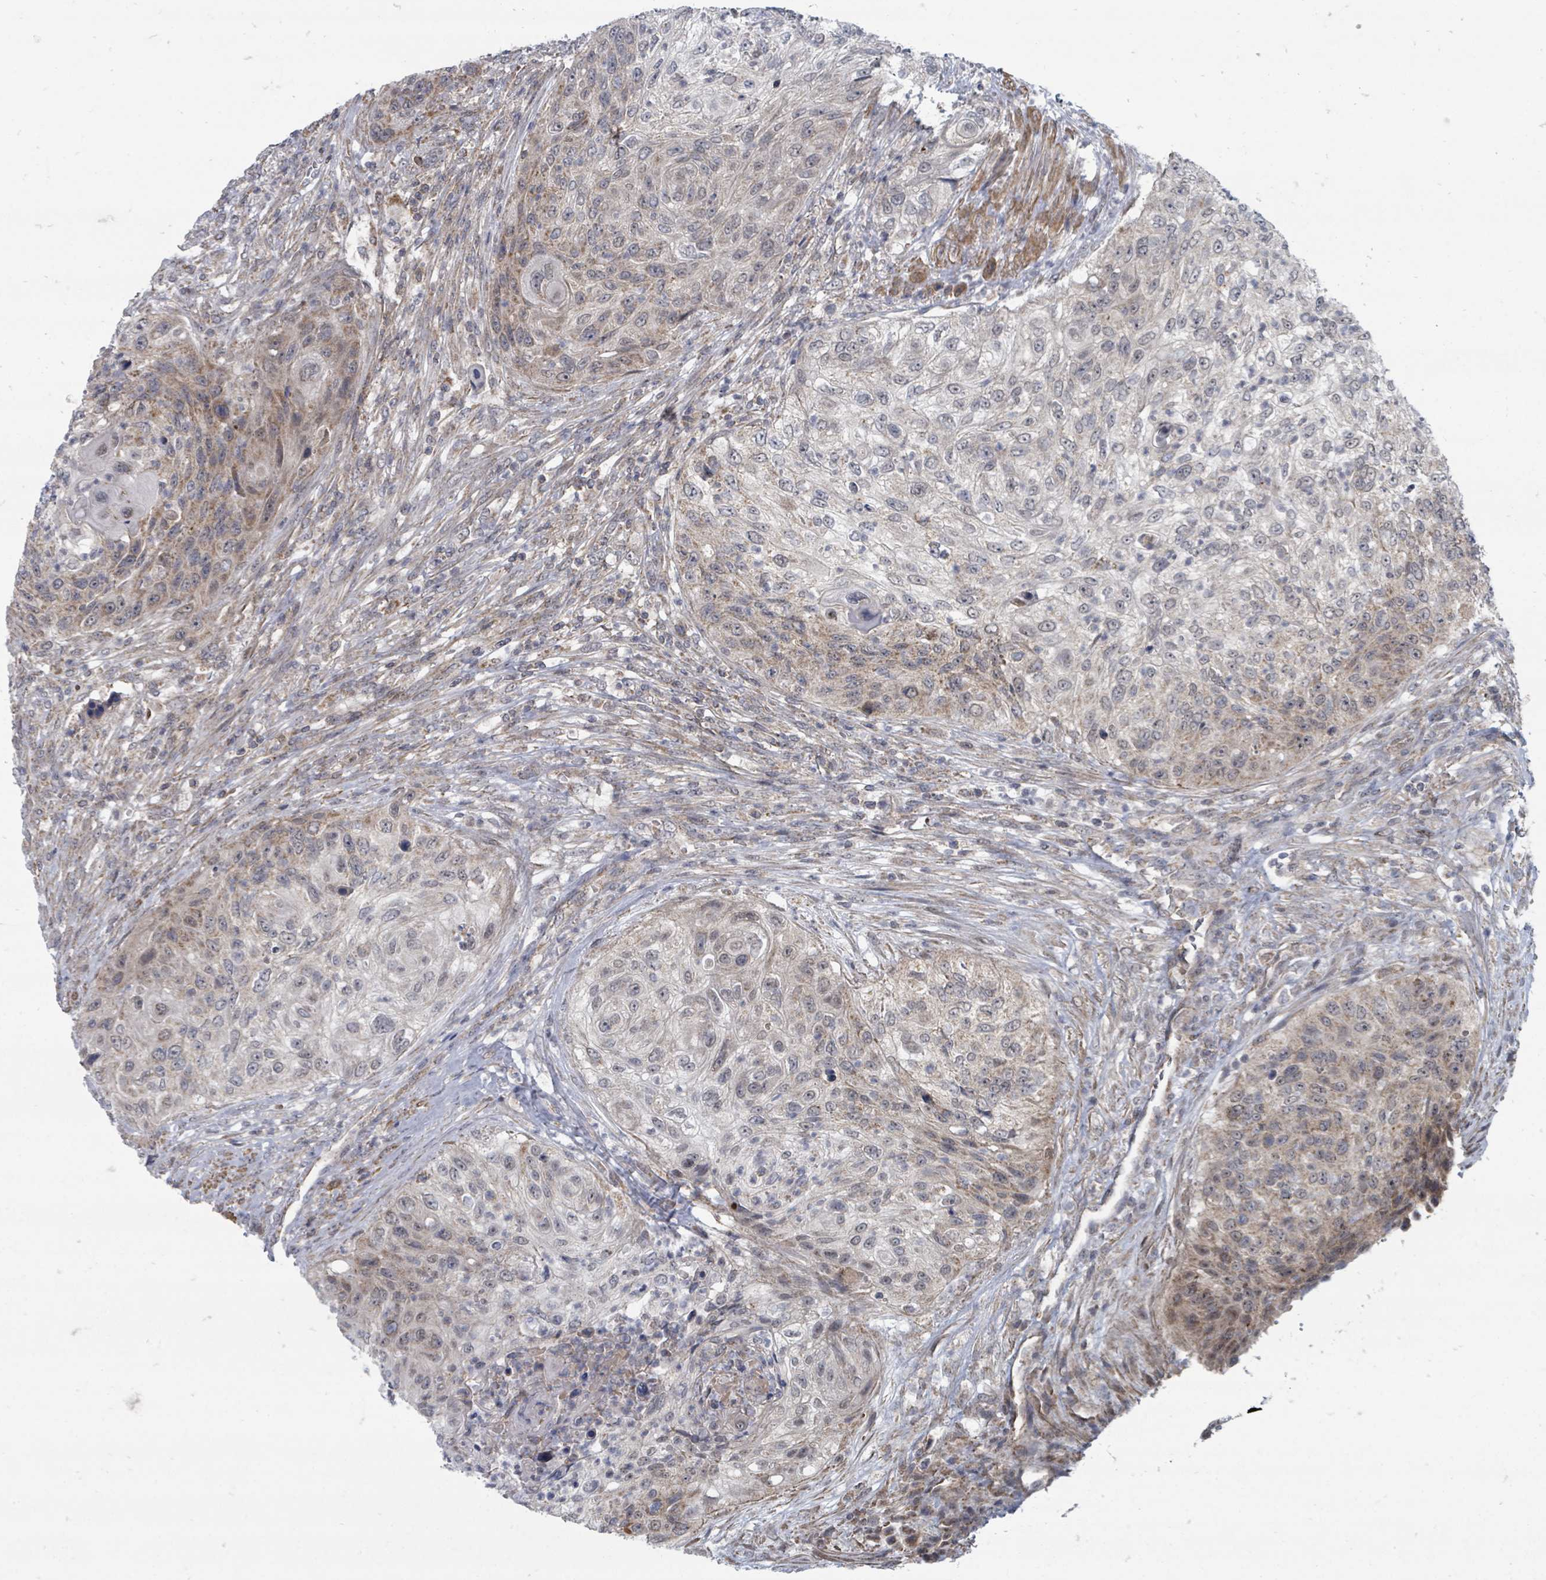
{"staining": {"intensity": "moderate", "quantity": "<25%", "location": "cytoplasmic/membranous"}, "tissue": "urothelial cancer", "cell_type": "Tumor cells", "image_type": "cancer", "snomed": [{"axis": "morphology", "description": "Urothelial carcinoma, High grade"}, {"axis": "topography", "description": "Urinary bladder"}], "caption": "Urothelial cancer stained for a protein demonstrates moderate cytoplasmic/membranous positivity in tumor cells. Using DAB (3,3'-diaminobenzidine) (brown) and hematoxylin (blue) stains, captured at high magnification using brightfield microscopy.", "gene": "MAGOHB", "patient": {"sex": "female", "age": 60}}